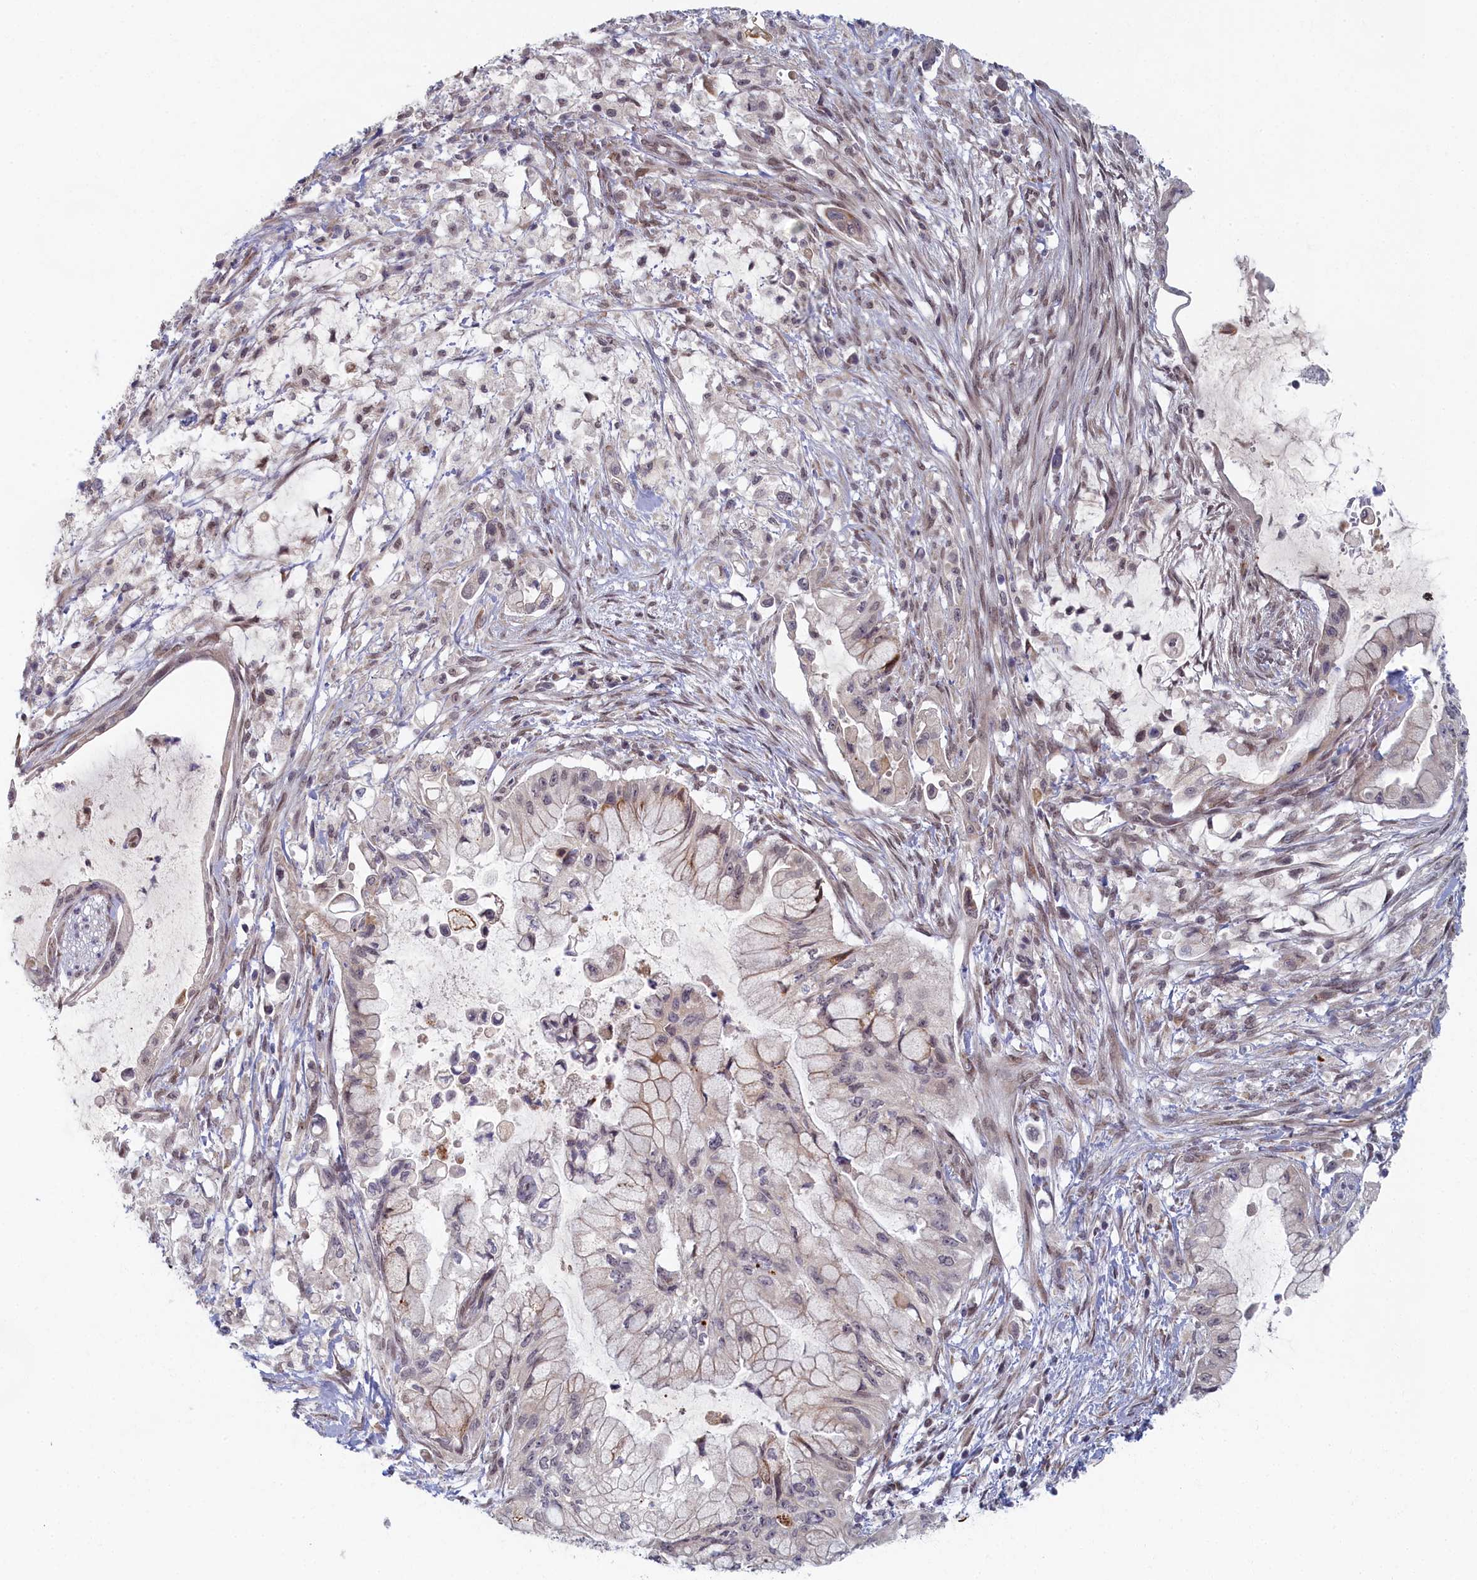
{"staining": {"intensity": "negative", "quantity": "none", "location": "none"}, "tissue": "pancreatic cancer", "cell_type": "Tumor cells", "image_type": "cancer", "snomed": [{"axis": "morphology", "description": "Adenocarcinoma, NOS"}, {"axis": "topography", "description": "Pancreas"}], "caption": "IHC histopathology image of pancreatic cancer stained for a protein (brown), which exhibits no expression in tumor cells. Nuclei are stained in blue.", "gene": "DNAJC17", "patient": {"sex": "male", "age": 48}}